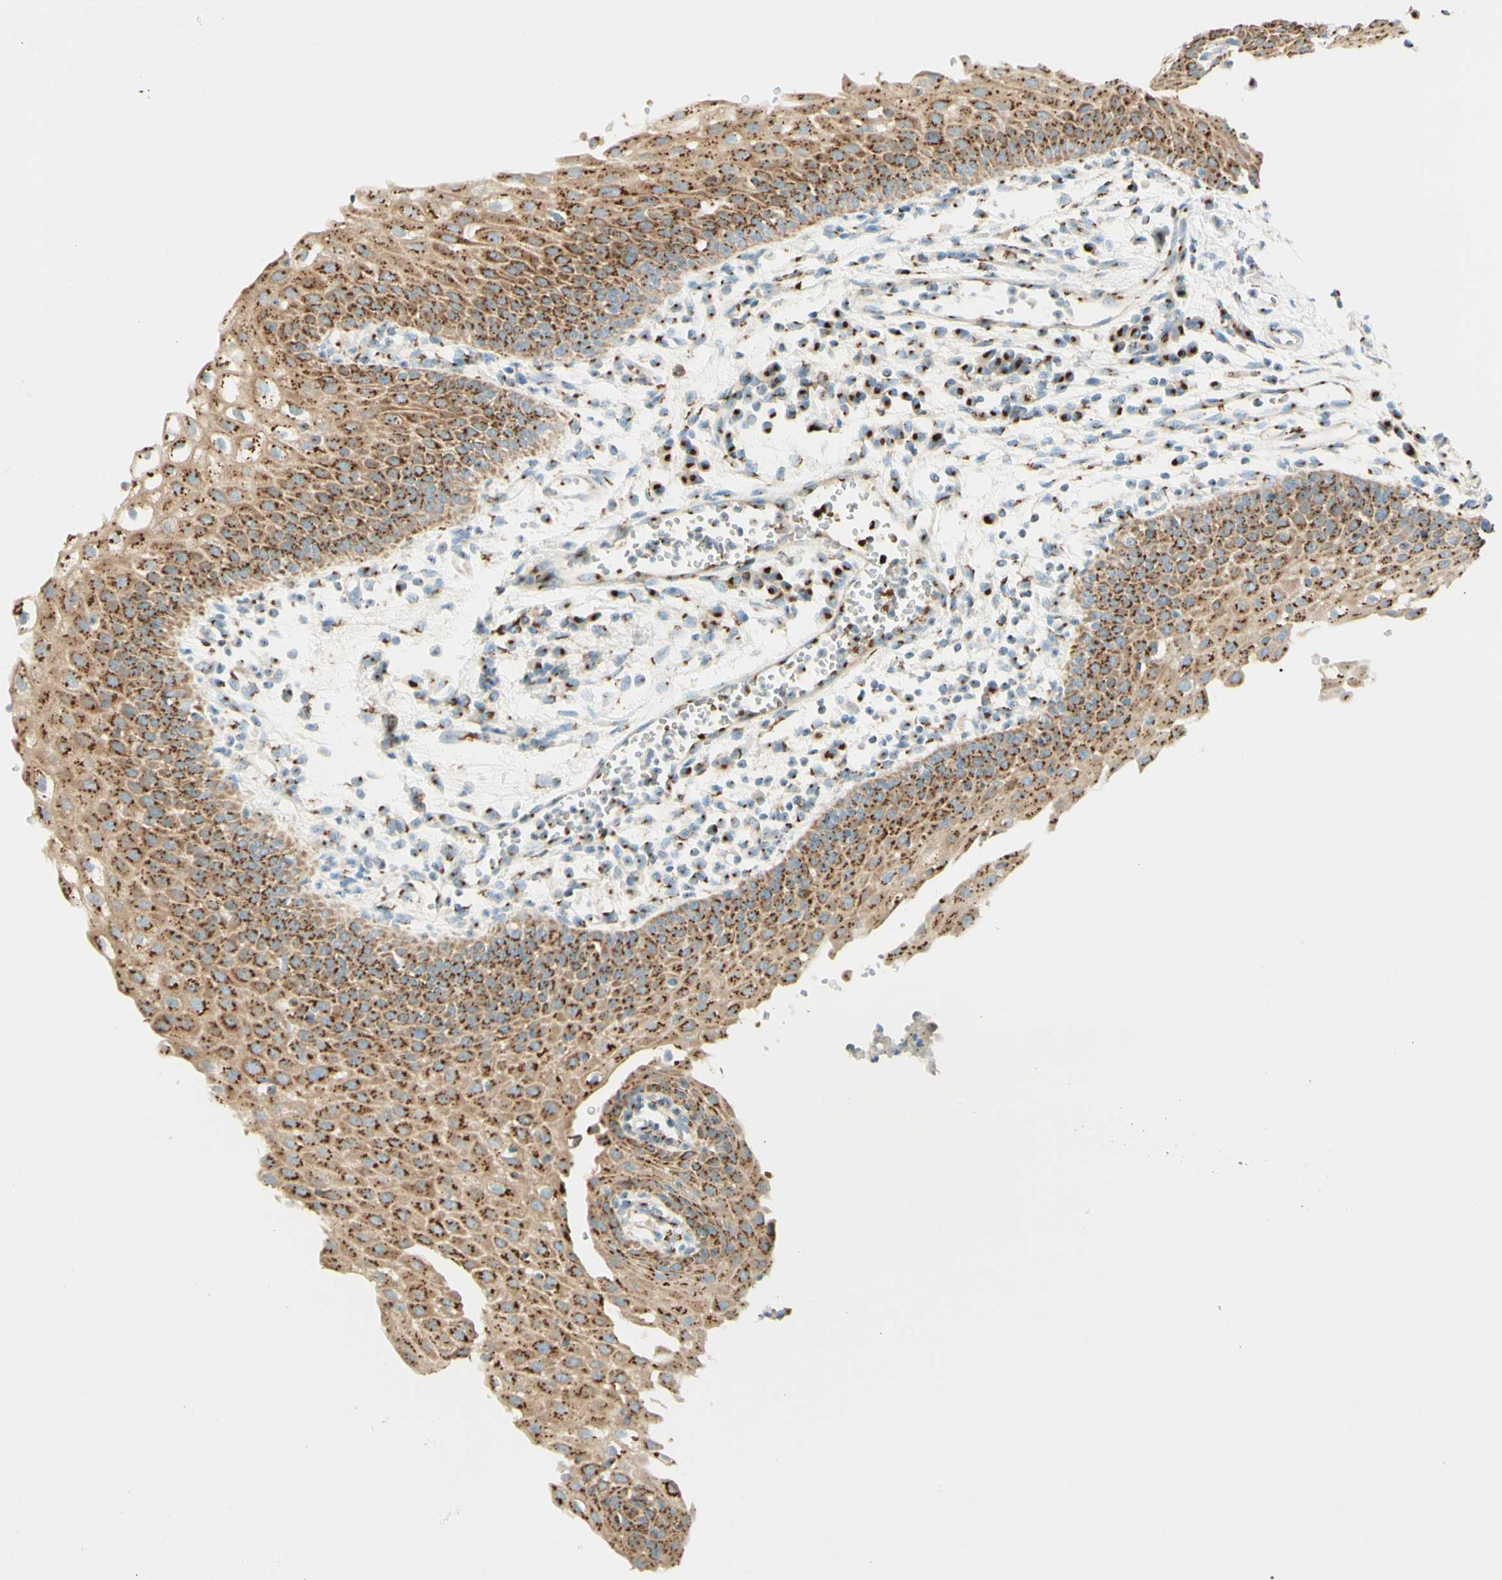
{"staining": {"intensity": "strong", "quantity": ">75%", "location": "cytoplasmic/membranous"}, "tissue": "urothelial cancer", "cell_type": "Tumor cells", "image_type": "cancer", "snomed": [{"axis": "morphology", "description": "Urothelial carcinoma, High grade"}, {"axis": "topography", "description": "Urinary bladder"}], "caption": "An image of human urothelial cancer stained for a protein shows strong cytoplasmic/membranous brown staining in tumor cells. The staining was performed using DAB (3,3'-diaminobenzidine) to visualize the protein expression in brown, while the nuclei were stained in blue with hematoxylin (Magnification: 20x).", "gene": "GOLGB1", "patient": {"sex": "female", "age": 85}}